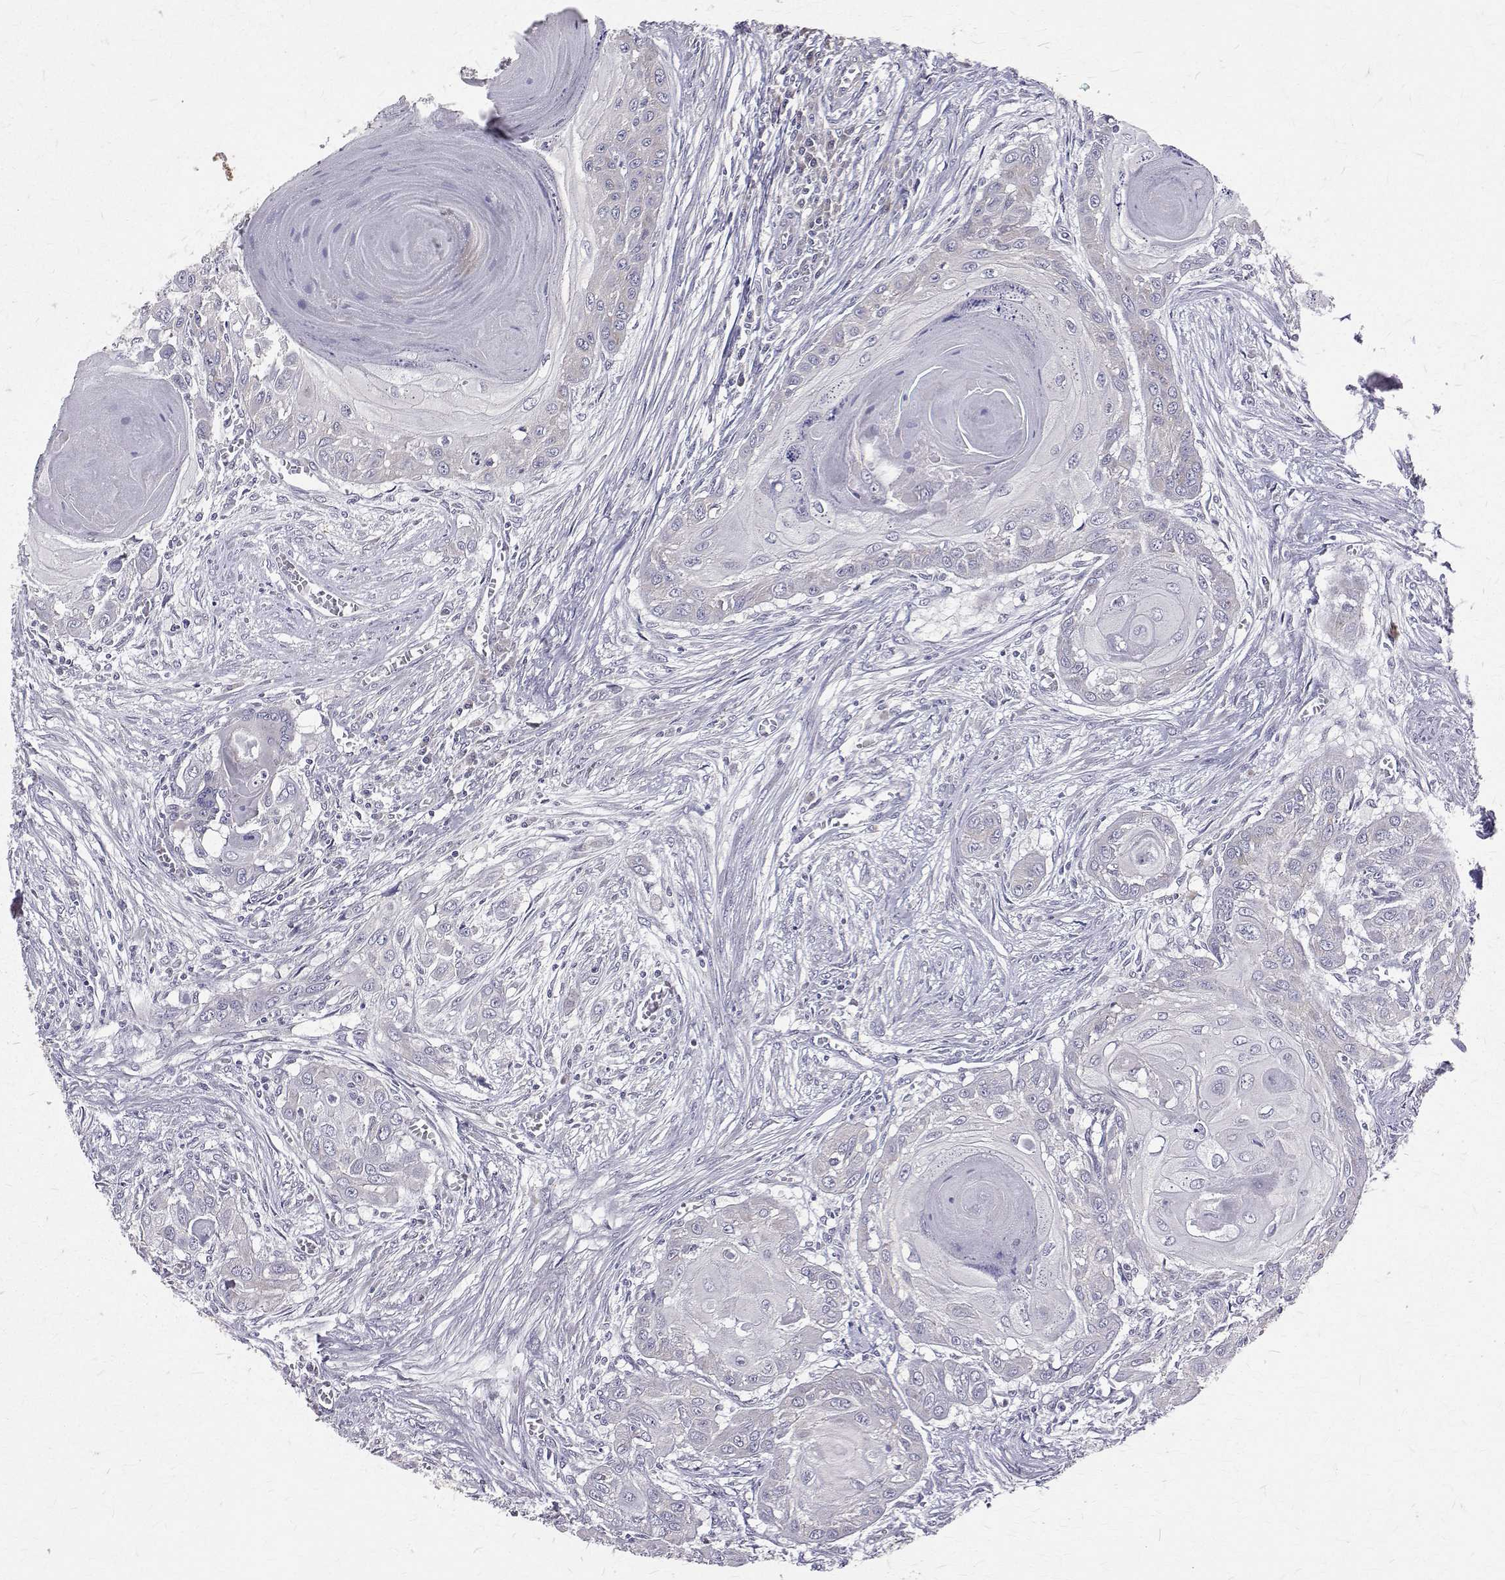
{"staining": {"intensity": "negative", "quantity": "none", "location": "none"}, "tissue": "head and neck cancer", "cell_type": "Tumor cells", "image_type": "cancer", "snomed": [{"axis": "morphology", "description": "Squamous cell carcinoma, NOS"}, {"axis": "topography", "description": "Oral tissue"}, {"axis": "topography", "description": "Head-Neck"}], "caption": "Squamous cell carcinoma (head and neck) stained for a protein using immunohistochemistry demonstrates no positivity tumor cells.", "gene": "FARSB", "patient": {"sex": "male", "age": 71}}